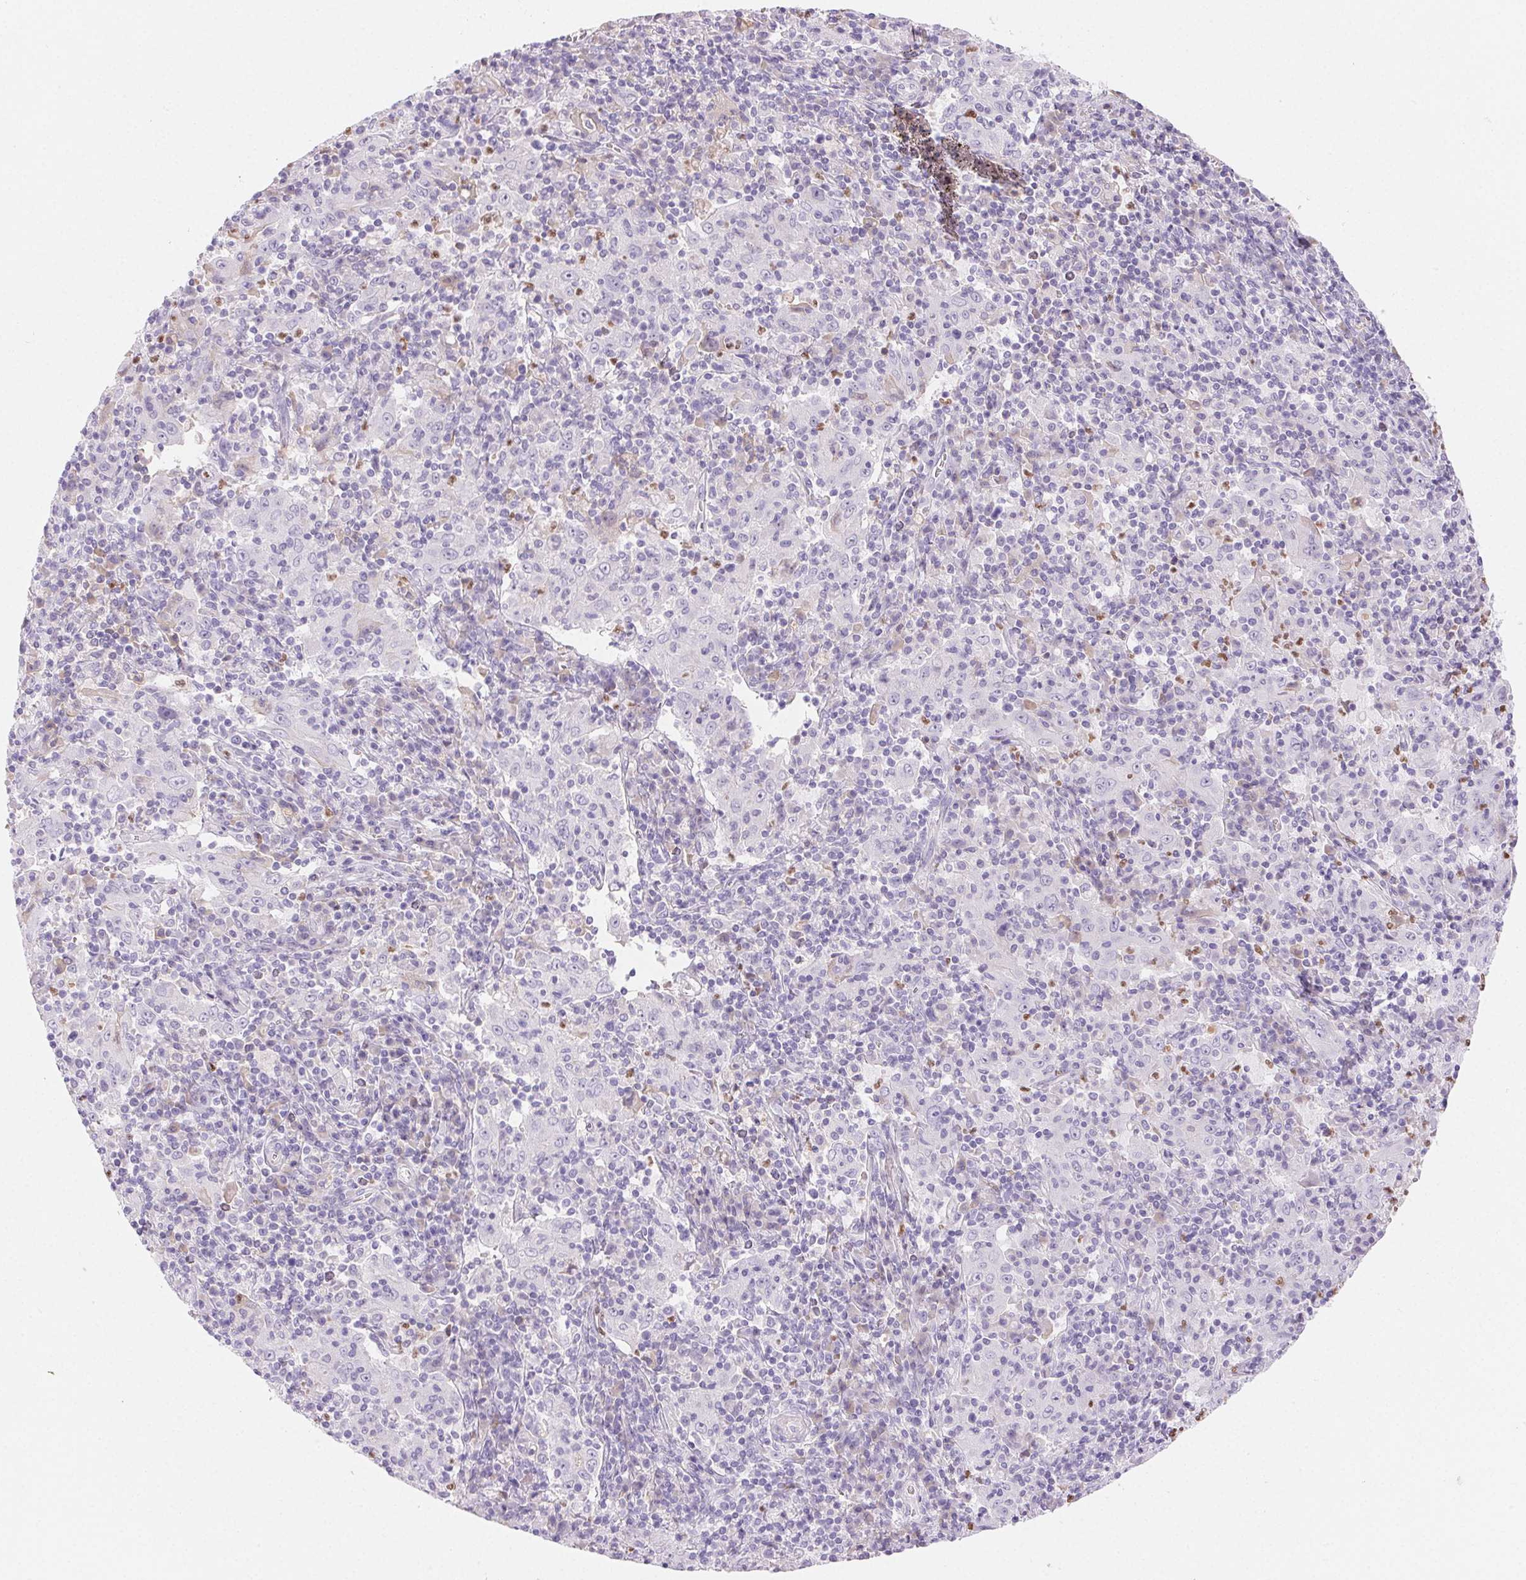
{"staining": {"intensity": "negative", "quantity": "none", "location": "none"}, "tissue": "pancreatic cancer", "cell_type": "Tumor cells", "image_type": "cancer", "snomed": [{"axis": "morphology", "description": "Adenocarcinoma, NOS"}, {"axis": "topography", "description": "Pancreas"}], "caption": "The immunohistochemistry histopathology image has no significant expression in tumor cells of adenocarcinoma (pancreatic) tissue.", "gene": "PADI4", "patient": {"sex": "male", "age": 63}}